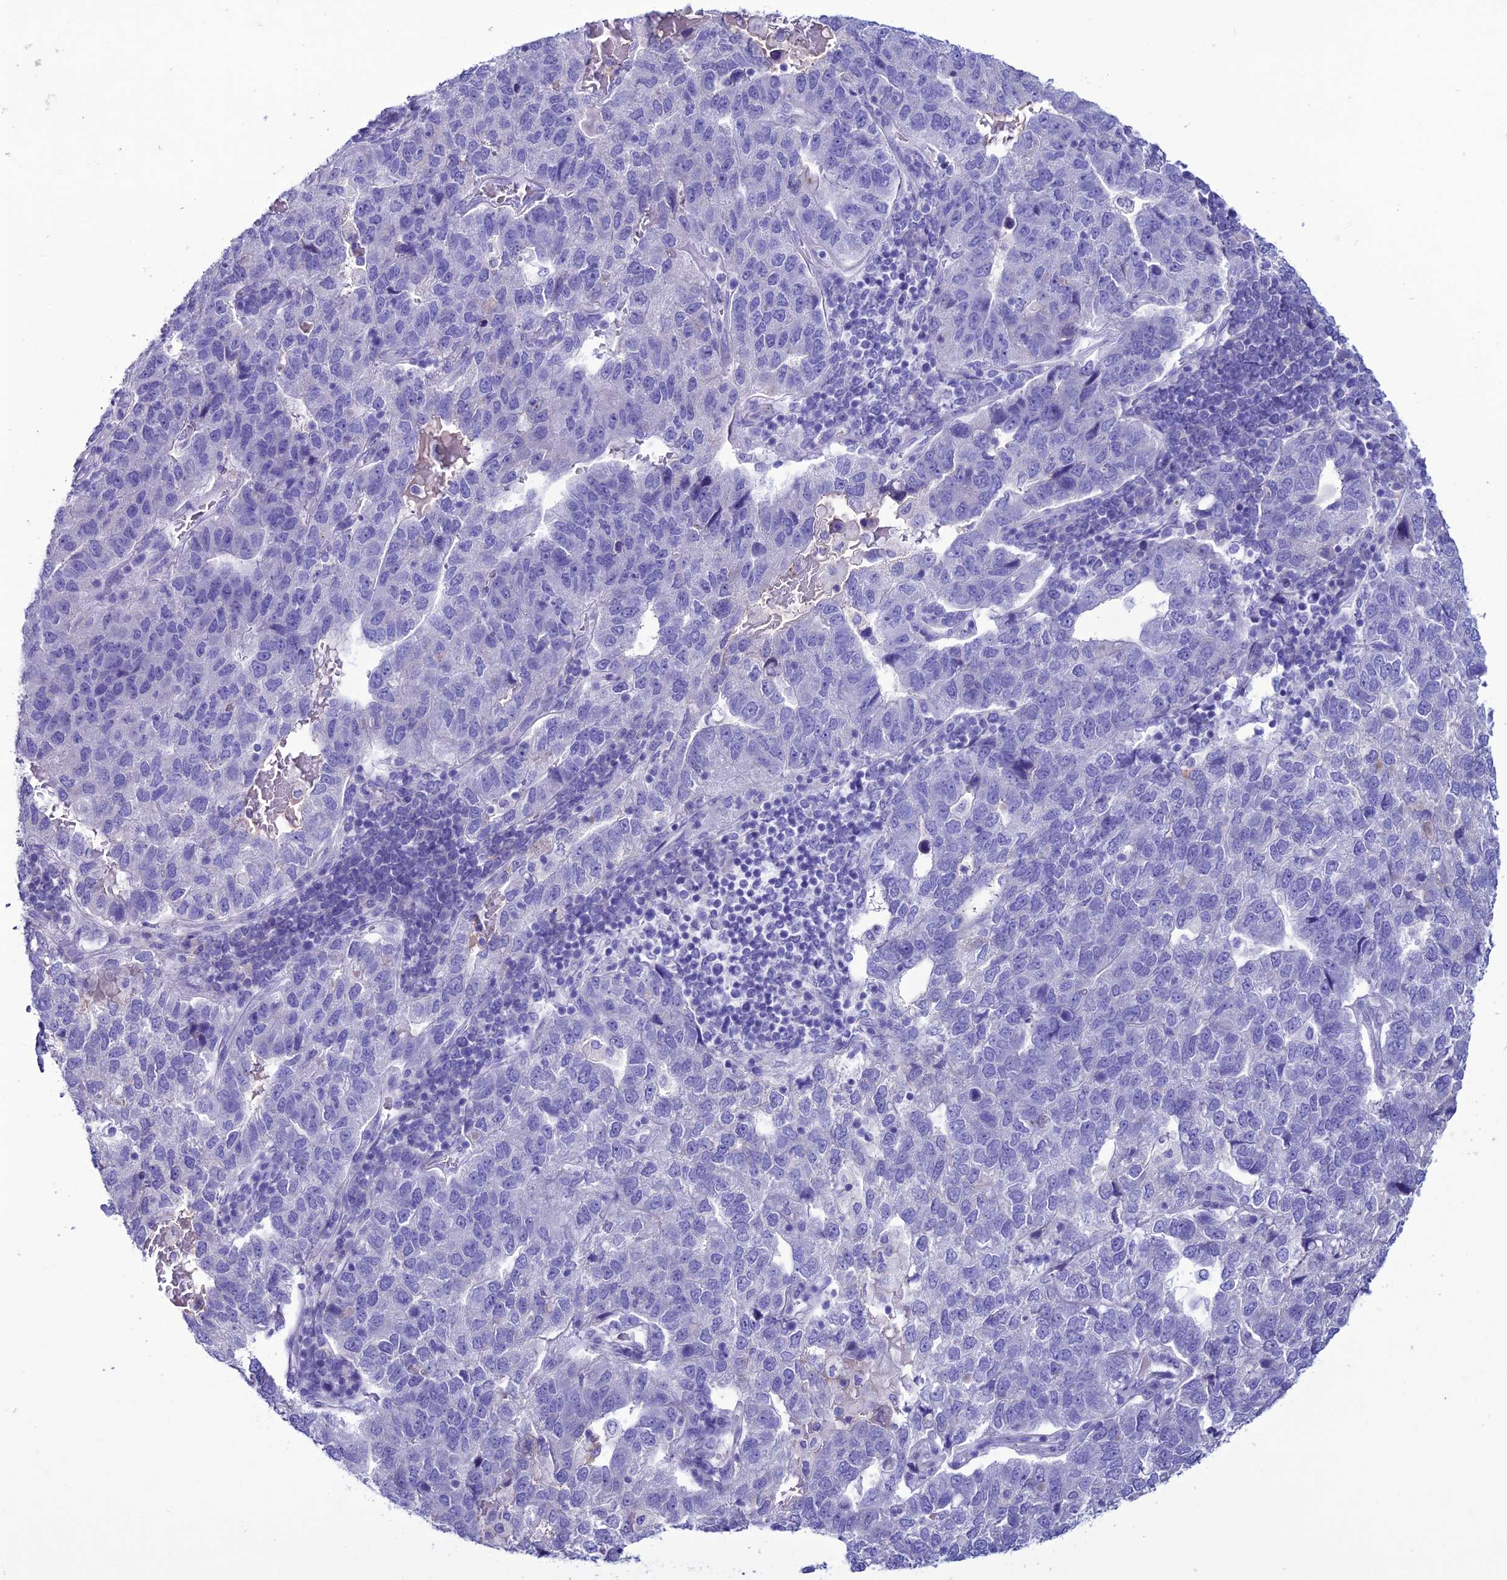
{"staining": {"intensity": "negative", "quantity": "none", "location": "none"}, "tissue": "pancreatic cancer", "cell_type": "Tumor cells", "image_type": "cancer", "snomed": [{"axis": "morphology", "description": "Adenocarcinoma, NOS"}, {"axis": "topography", "description": "Pancreas"}], "caption": "Adenocarcinoma (pancreatic) was stained to show a protein in brown. There is no significant expression in tumor cells.", "gene": "CLEC2L", "patient": {"sex": "female", "age": 61}}